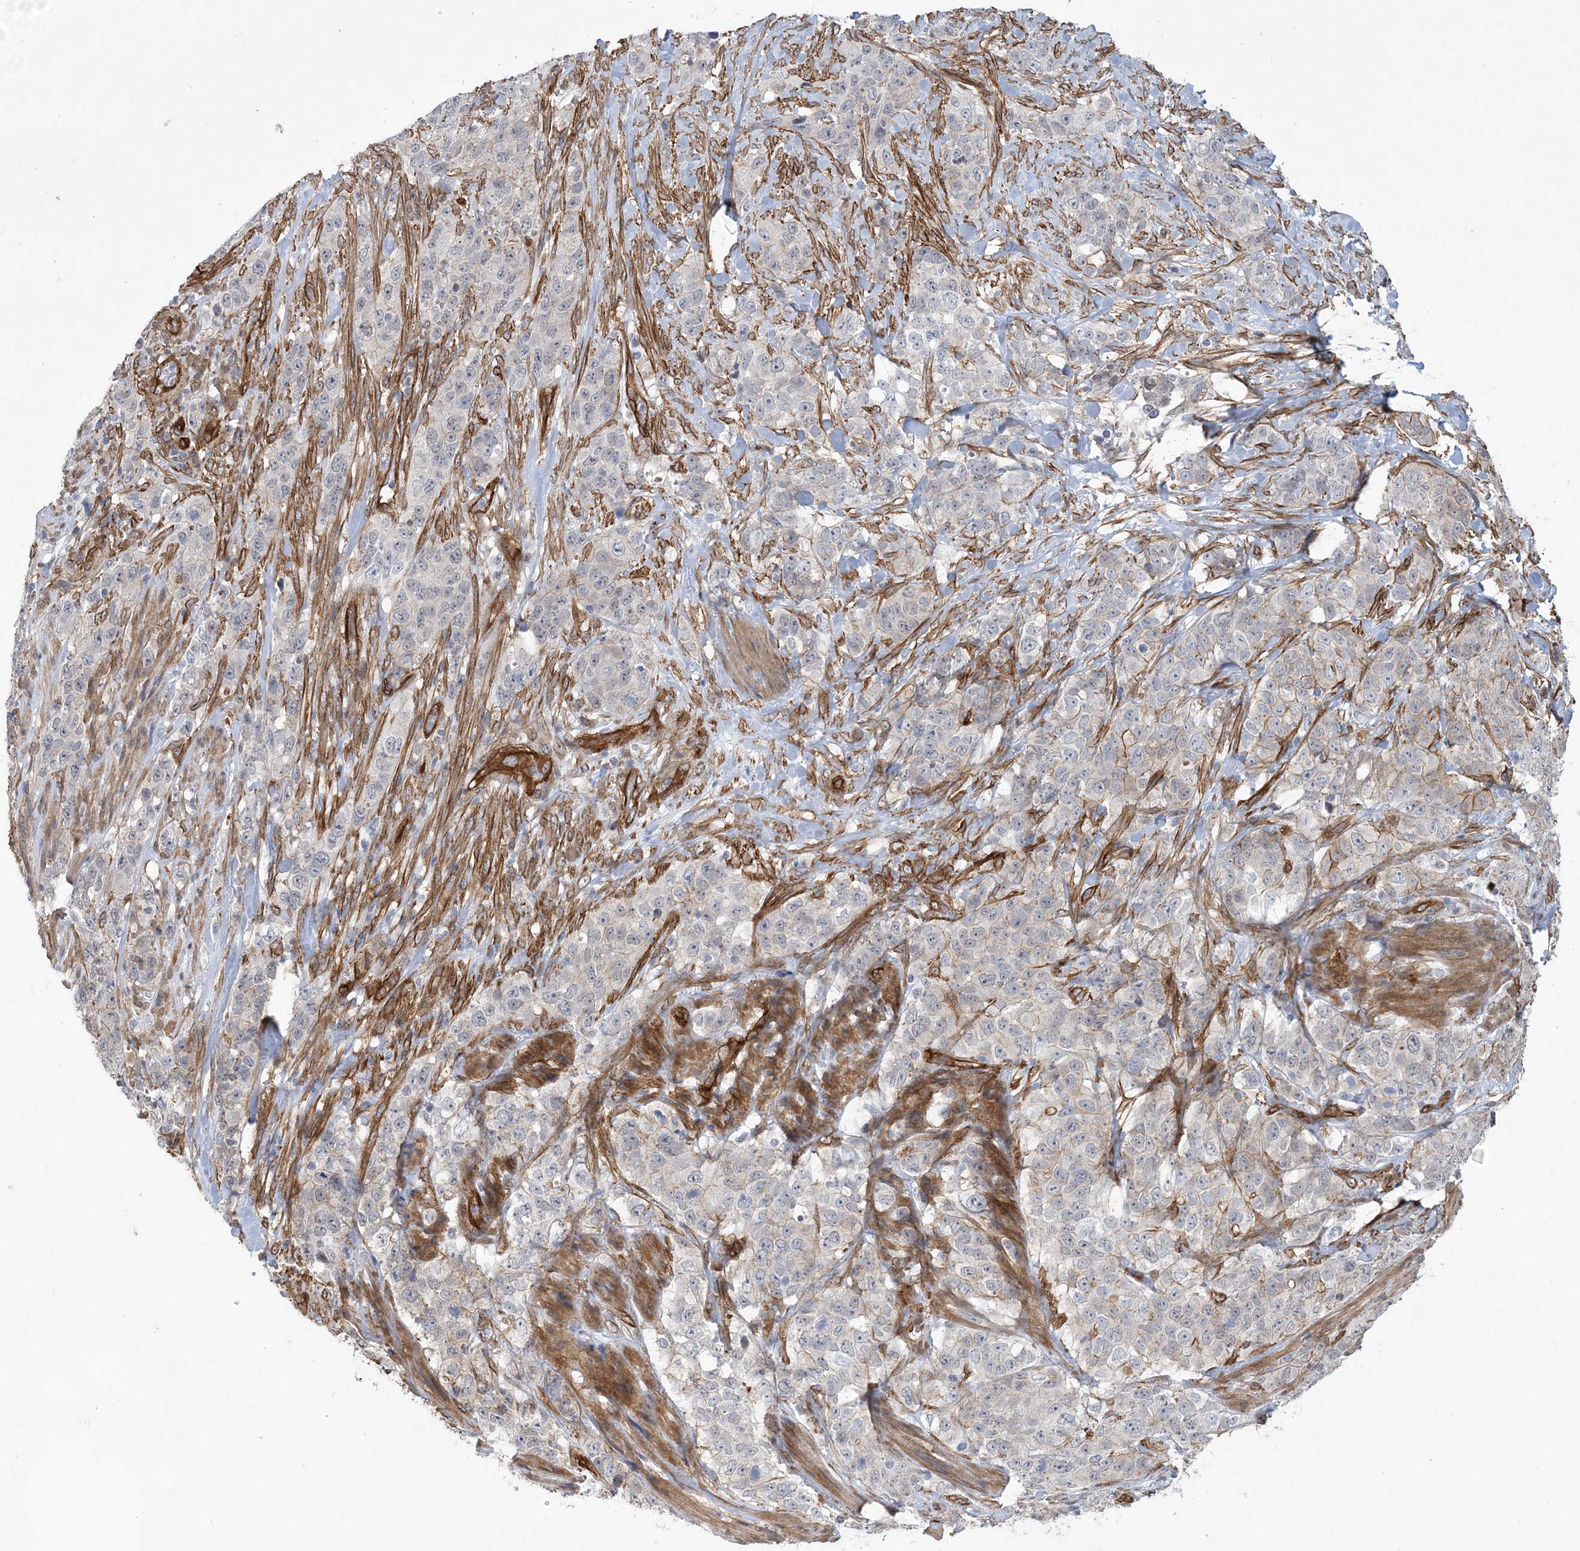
{"staining": {"intensity": "weak", "quantity": "<25%", "location": "cytoplasmic/membranous"}, "tissue": "stomach cancer", "cell_type": "Tumor cells", "image_type": "cancer", "snomed": [{"axis": "morphology", "description": "Adenocarcinoma, NOS"}, {"axis": "topography", "description": "Stomach"}], "caption": "Adenocarcinoma (stomach) stained for a protein using immunohistochemistry displays no positivity tumor cells.", "gene": "RAI14", "patient": {"sex": "male", "age": 48}}